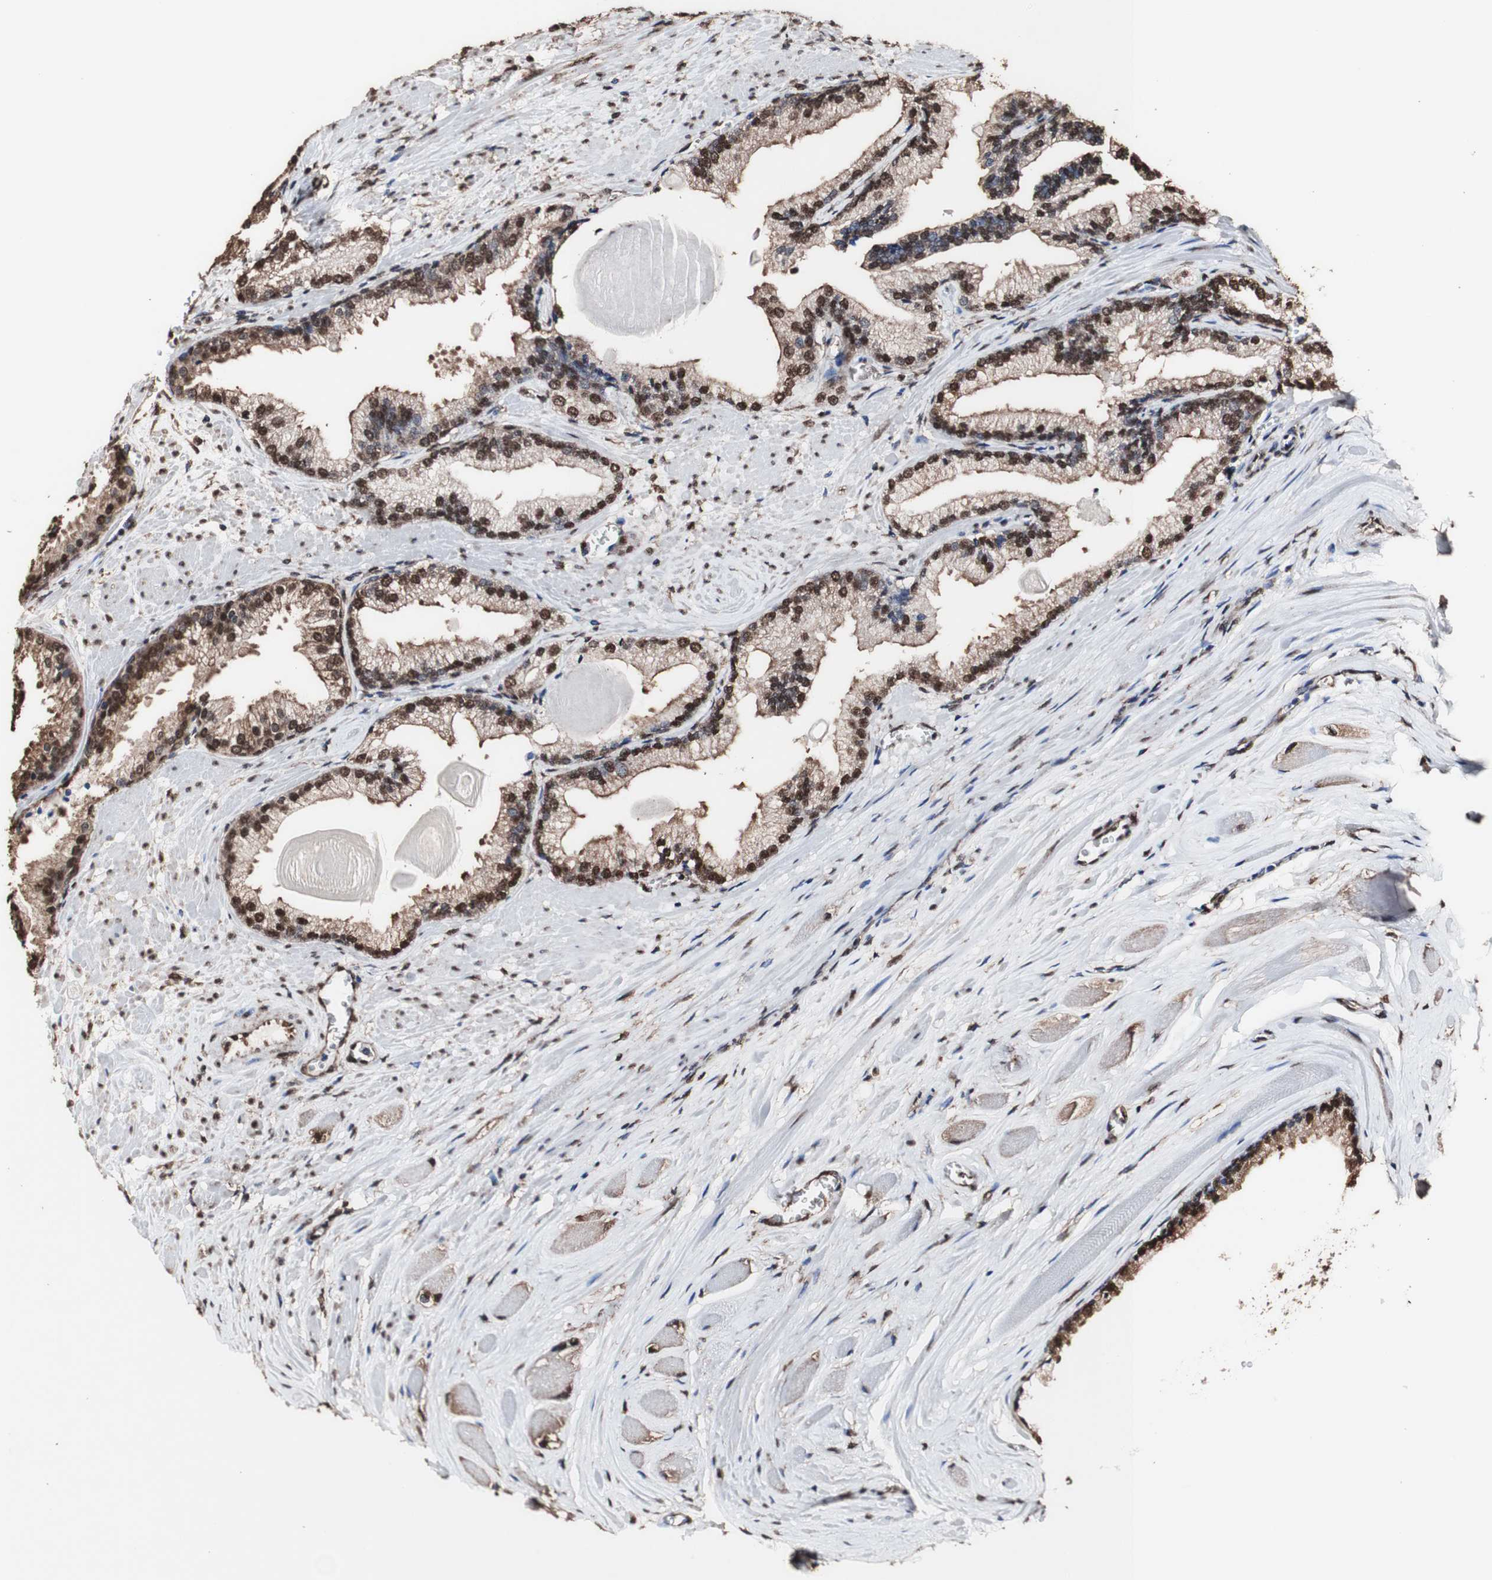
{"staining": {"intensity": "strong", "quantity": "25%-75%", "location": "cytoplasmic/membranous,nuclear"}, "tissue": "prostate cancer", "cell_type": "Tumor cells", "image_type": "cancer", "snomed": [{"axis": "morphology", "description": "Adenocarcinoma, Low grade"}, {"axis": "topography", "description": "Prostate"}], "caption": "IHC of prostate low-grade adenocarcinoma shows high levels of strong cytoplasmic/membranous and nuclear staining in about 25%-75% of tumor cells.", "gene": "PIDD1", "patient": {"sex": "male", "age": 59}}